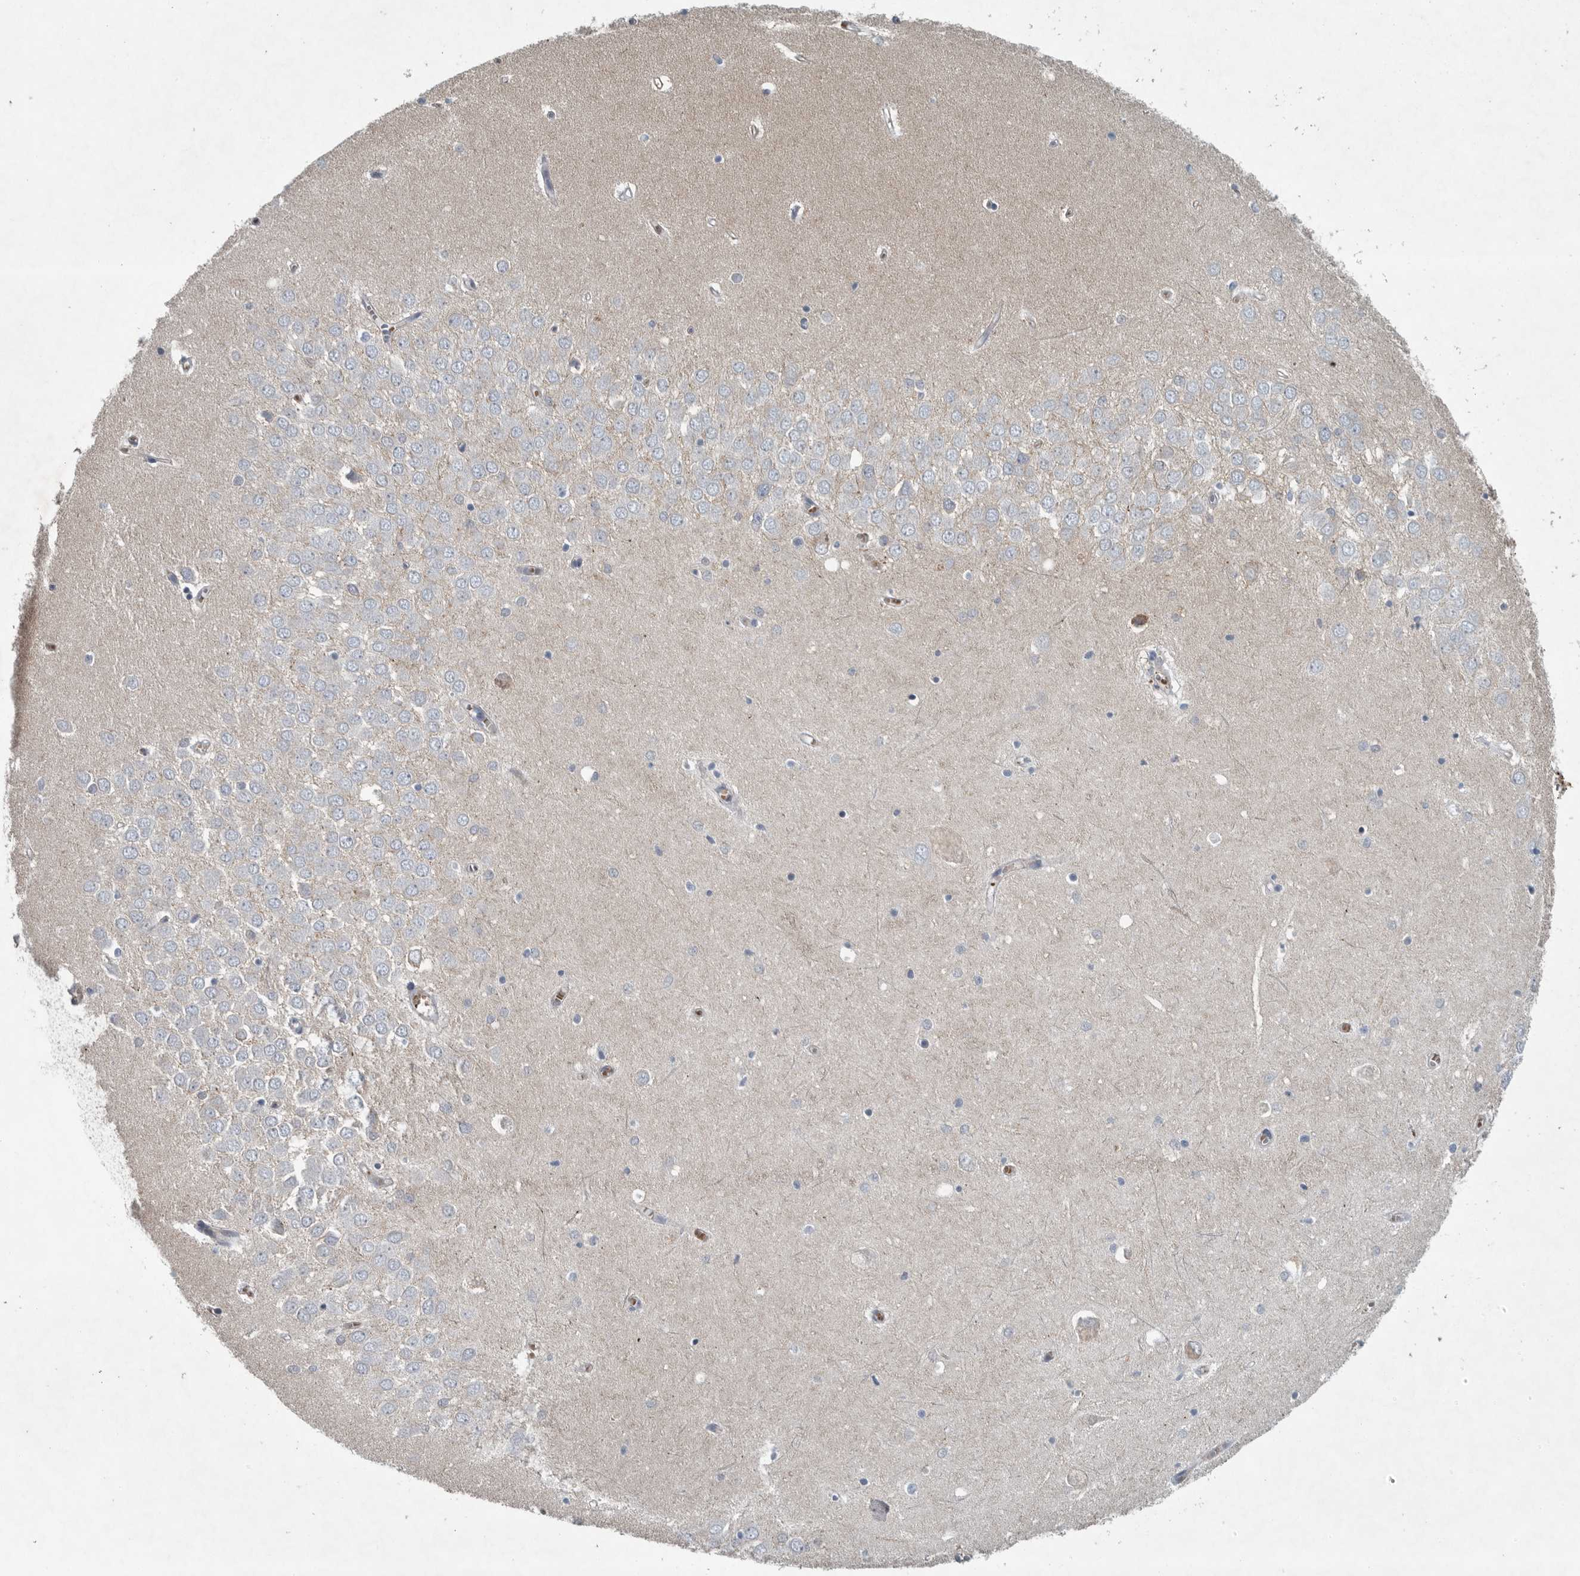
{"staining": {"intensity": "negative", "quantity": "none", "location": "none"}, "tissue": "hippocampus", "cell_type": "Glial cells", "image_type": "normal", "snomed": [{"axis": "morphology", "description": "Normal tissue, NOS"}, {"axis": "topography", "description": "Hippocampus"}], "caption": "DAB (3,3'-diaminobenzidine) immunohistochemical staining of unremarkable hippocampus shows no significant expression in glial cells.", "gene": "MPP3", "patient": {"sex": "male", "age": 70}}